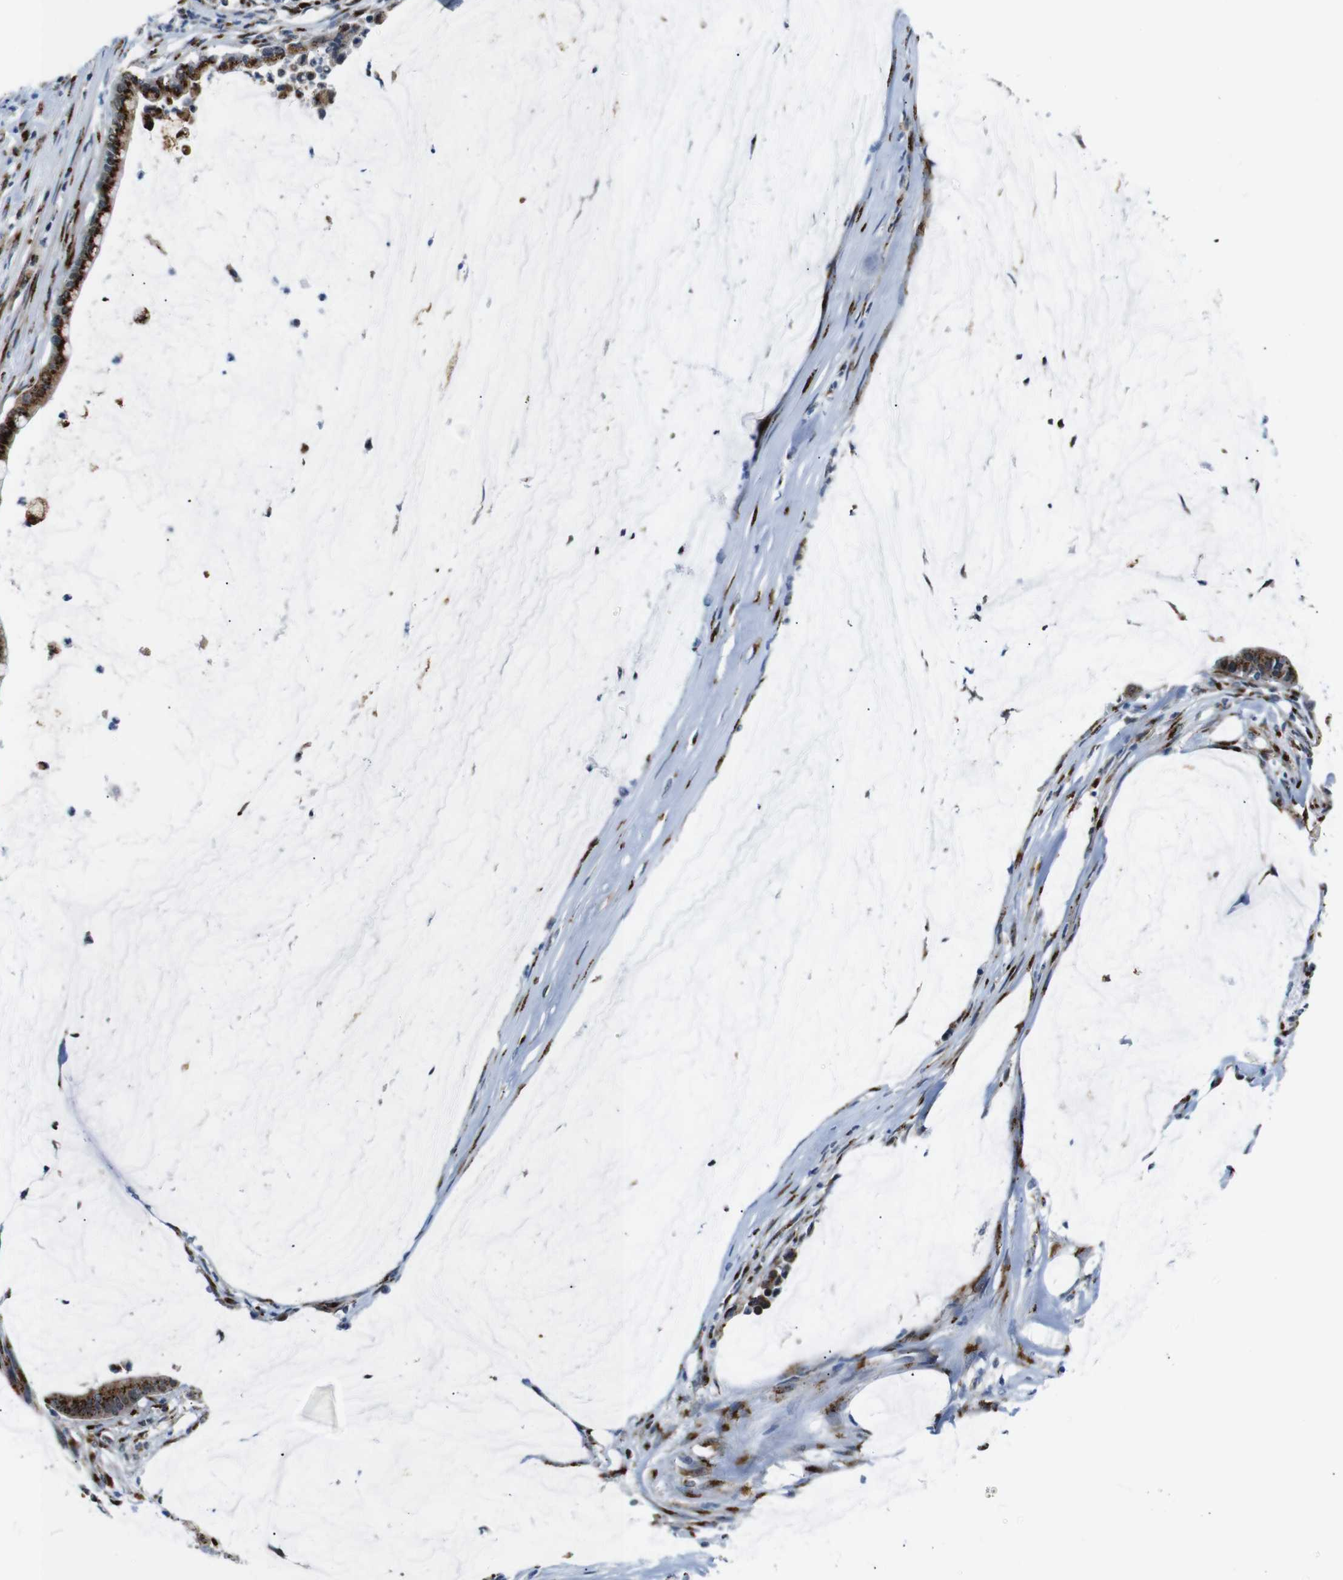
{"staining": {"intensity": "strong", "quantity": ">75%", "location": "cytoplasmic/membranous"}, "tissue": "pancreatic cancer", "cell_type": "Tumor cells", "image_type": "cancer", "snomed": [{"axis": "morphology", "description": "Adenocarcinoma, NOS"}, {"axis": "topography", "description": "Pancreas"}], "caption": "DAB (3,3'-diaminobenzidine) immunohistochemical staining of human adenocarcinoma (pancreatic) exhibits strong cytoplasmic/membranous protein positivity in approximately >75% of tumor cells. The protein is shown in brown color, while the nuclei are stained blue.", "gene": "TGOLN2", "patient": {"sex": "male", "age": 41}}